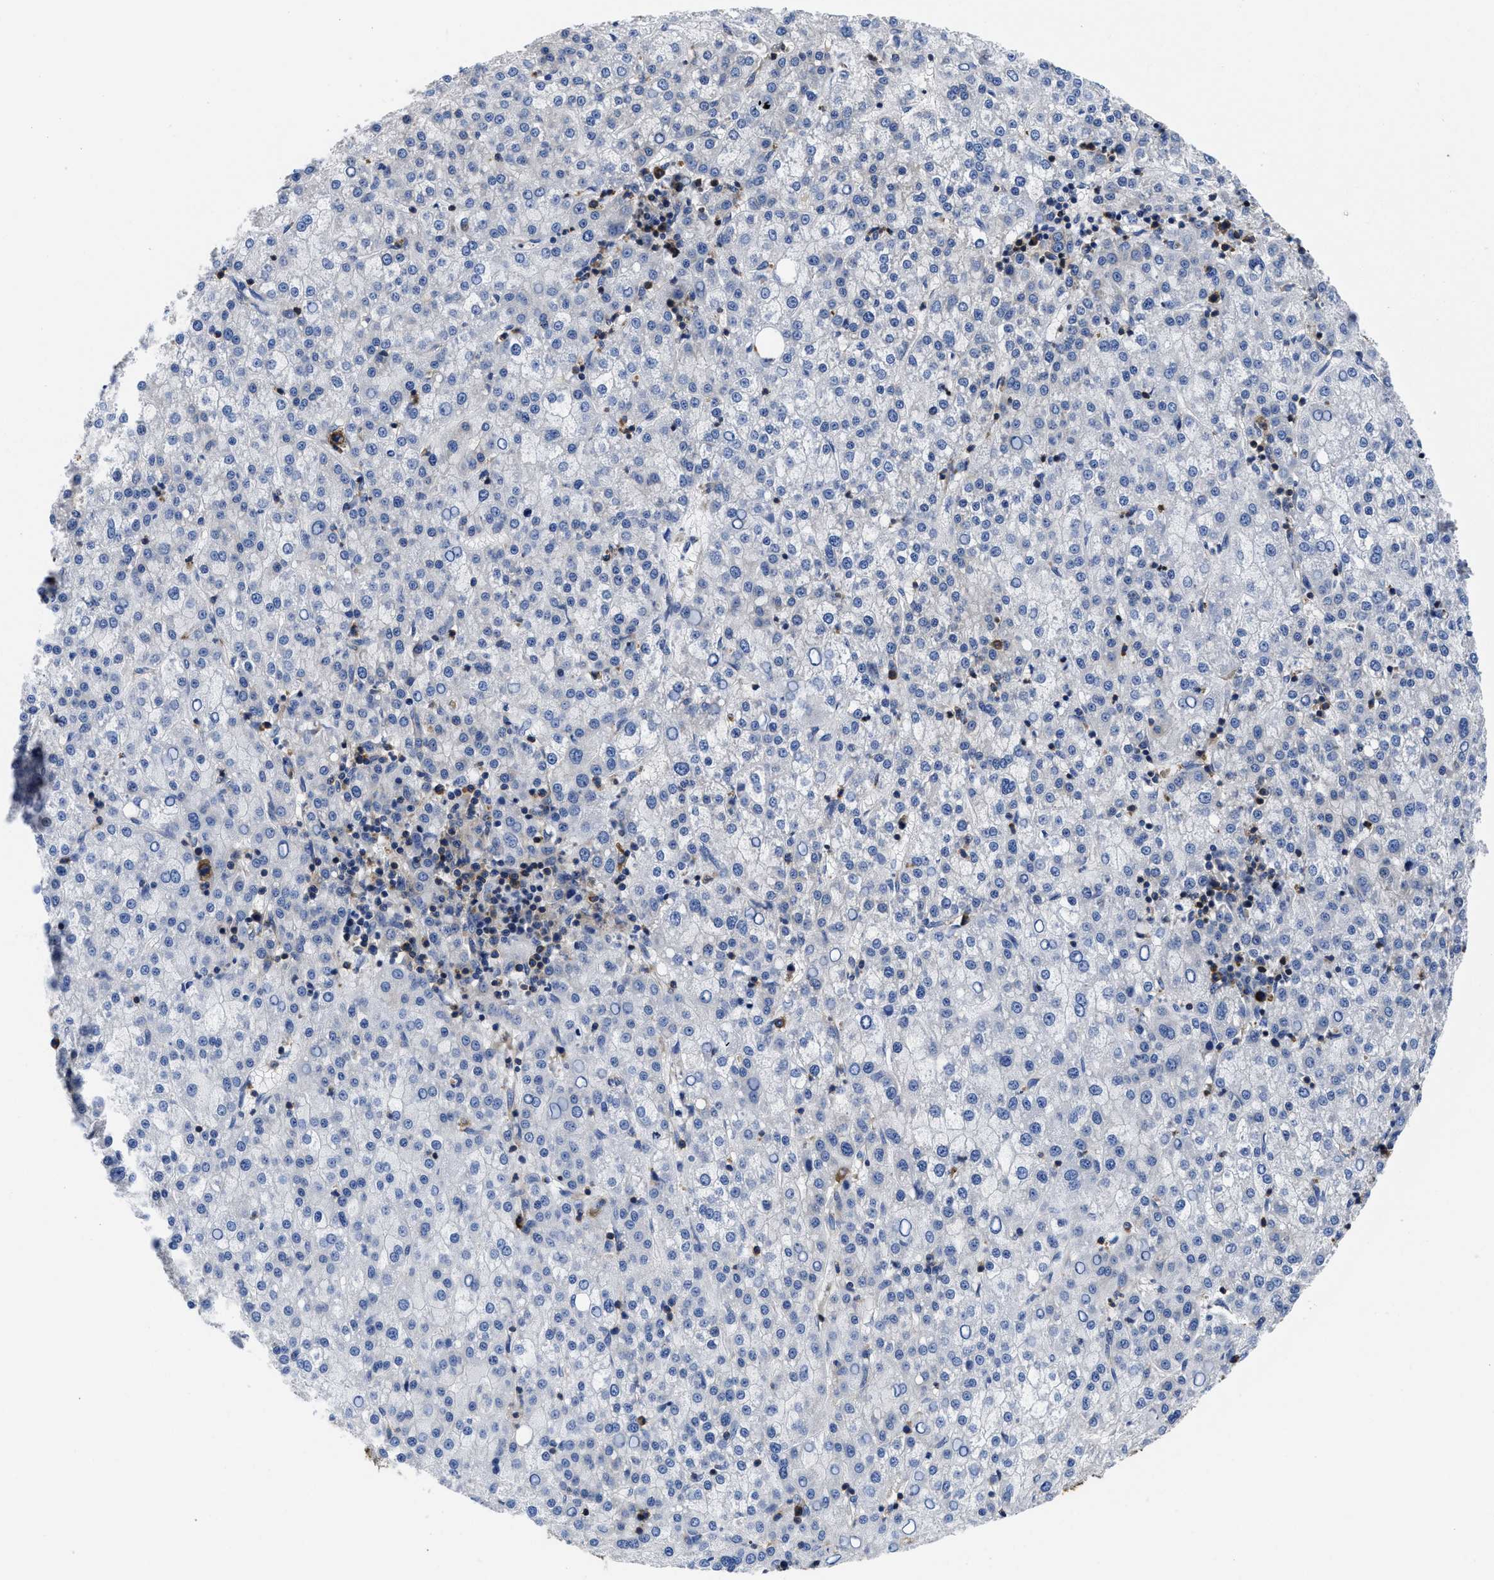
{"staining": {"intensity": "negative", "quantity": "none", "location": "none"}, "tissue": "liver cancer", "cell_type": "Tumor cells", "image_type": "cancer", "snomed": [{"axis": "morphology", "description": "Carcinoma, Hepatocellular, NOS"}, {"axis": "topography", "description": "Liver"}], "caption": "Immunohistochemical staining of human liver cancer reveals no significant expression in tumor cells.", "gene": "YARS1", "patient": {"sex": "female", "age": 58}}